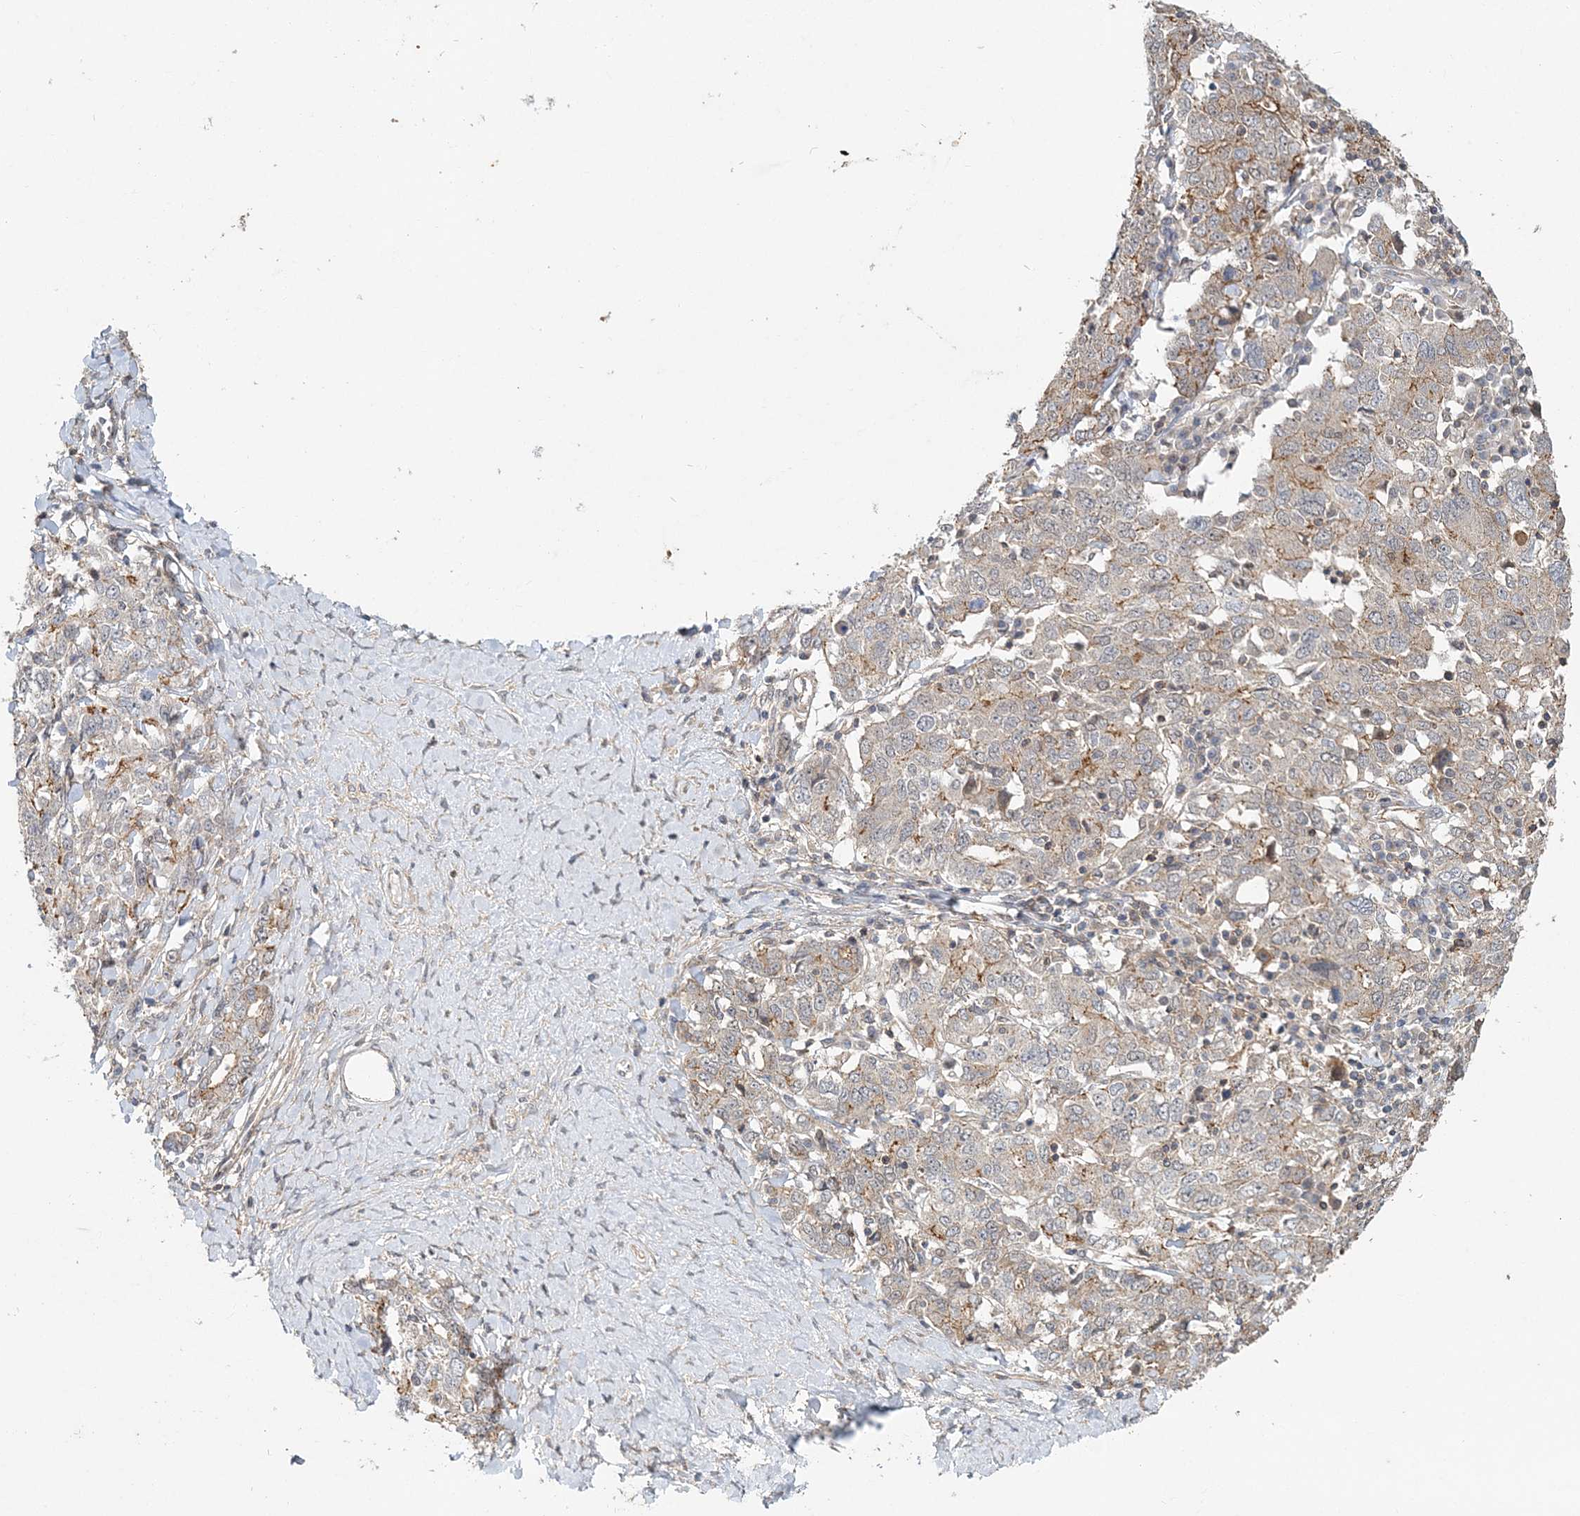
{"staining": {"intensity": "moderate", "quantity": "<25%", "location": "cytoplasmic/membranous"}, "tissue": "ovarian cancer", "cell_type": "Tumor cells", "image_type": "cancer", "snomed": [{"axis": "morphology", "description": "Carcinoma, endometroid"}, {"axis": "topography", "description": "Ovary"}], "caption": "This is an image of immunohistochemistry (IHC) staining of ovarian endometroid carcinoma, which shows moderate staining in the cytoplasmic/membranous of tumor cells.", "gene": "MAT2B", "patient": {"sex": "female", "age": 62}}